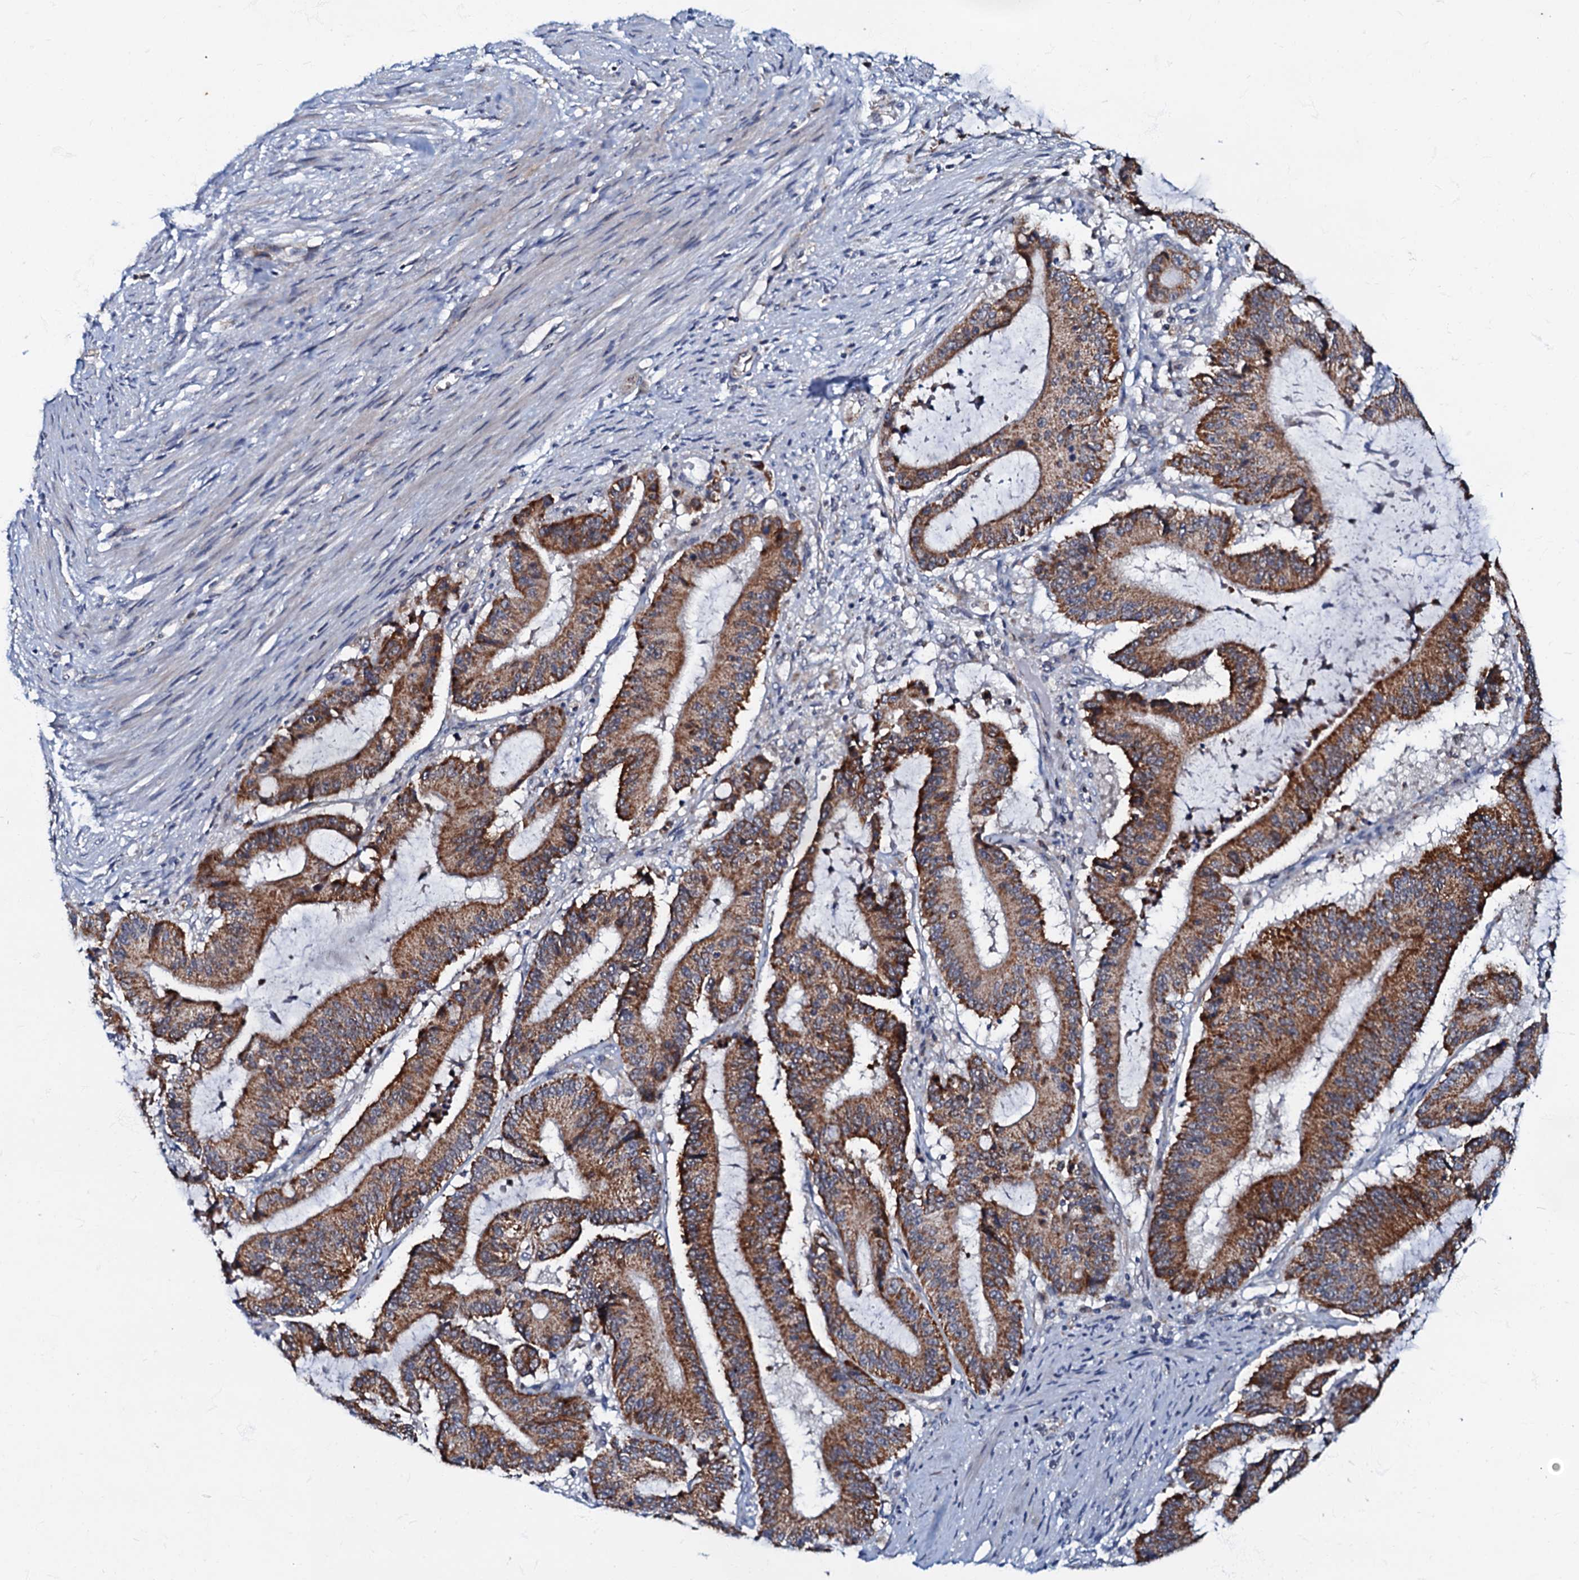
{"staining": {"intensity": "strong", "quantity": ">75%", "location": "cytoplasmic/membranous"}, "tissue": "liver cancer", "cell_type": "Tumor cells", "image_type": "cancer", "snomed": [{"axis": "morphology", "description": "Normal tissue, NOS"}, {"axis": "morphology", "description": "Cholangiocarcinoma"}, {"axis": "topography", "description": "Liver"}, {"axis": "topography", "description": "Peripheral nerve tissue"}], "caption": "The immunohistochemical stain labels strong cytoplasmic/membranous positivity in tumor cells of liver cancer tissue.", "gene": "MRPL51", "patient": {"sex": "female", "age": 73}}